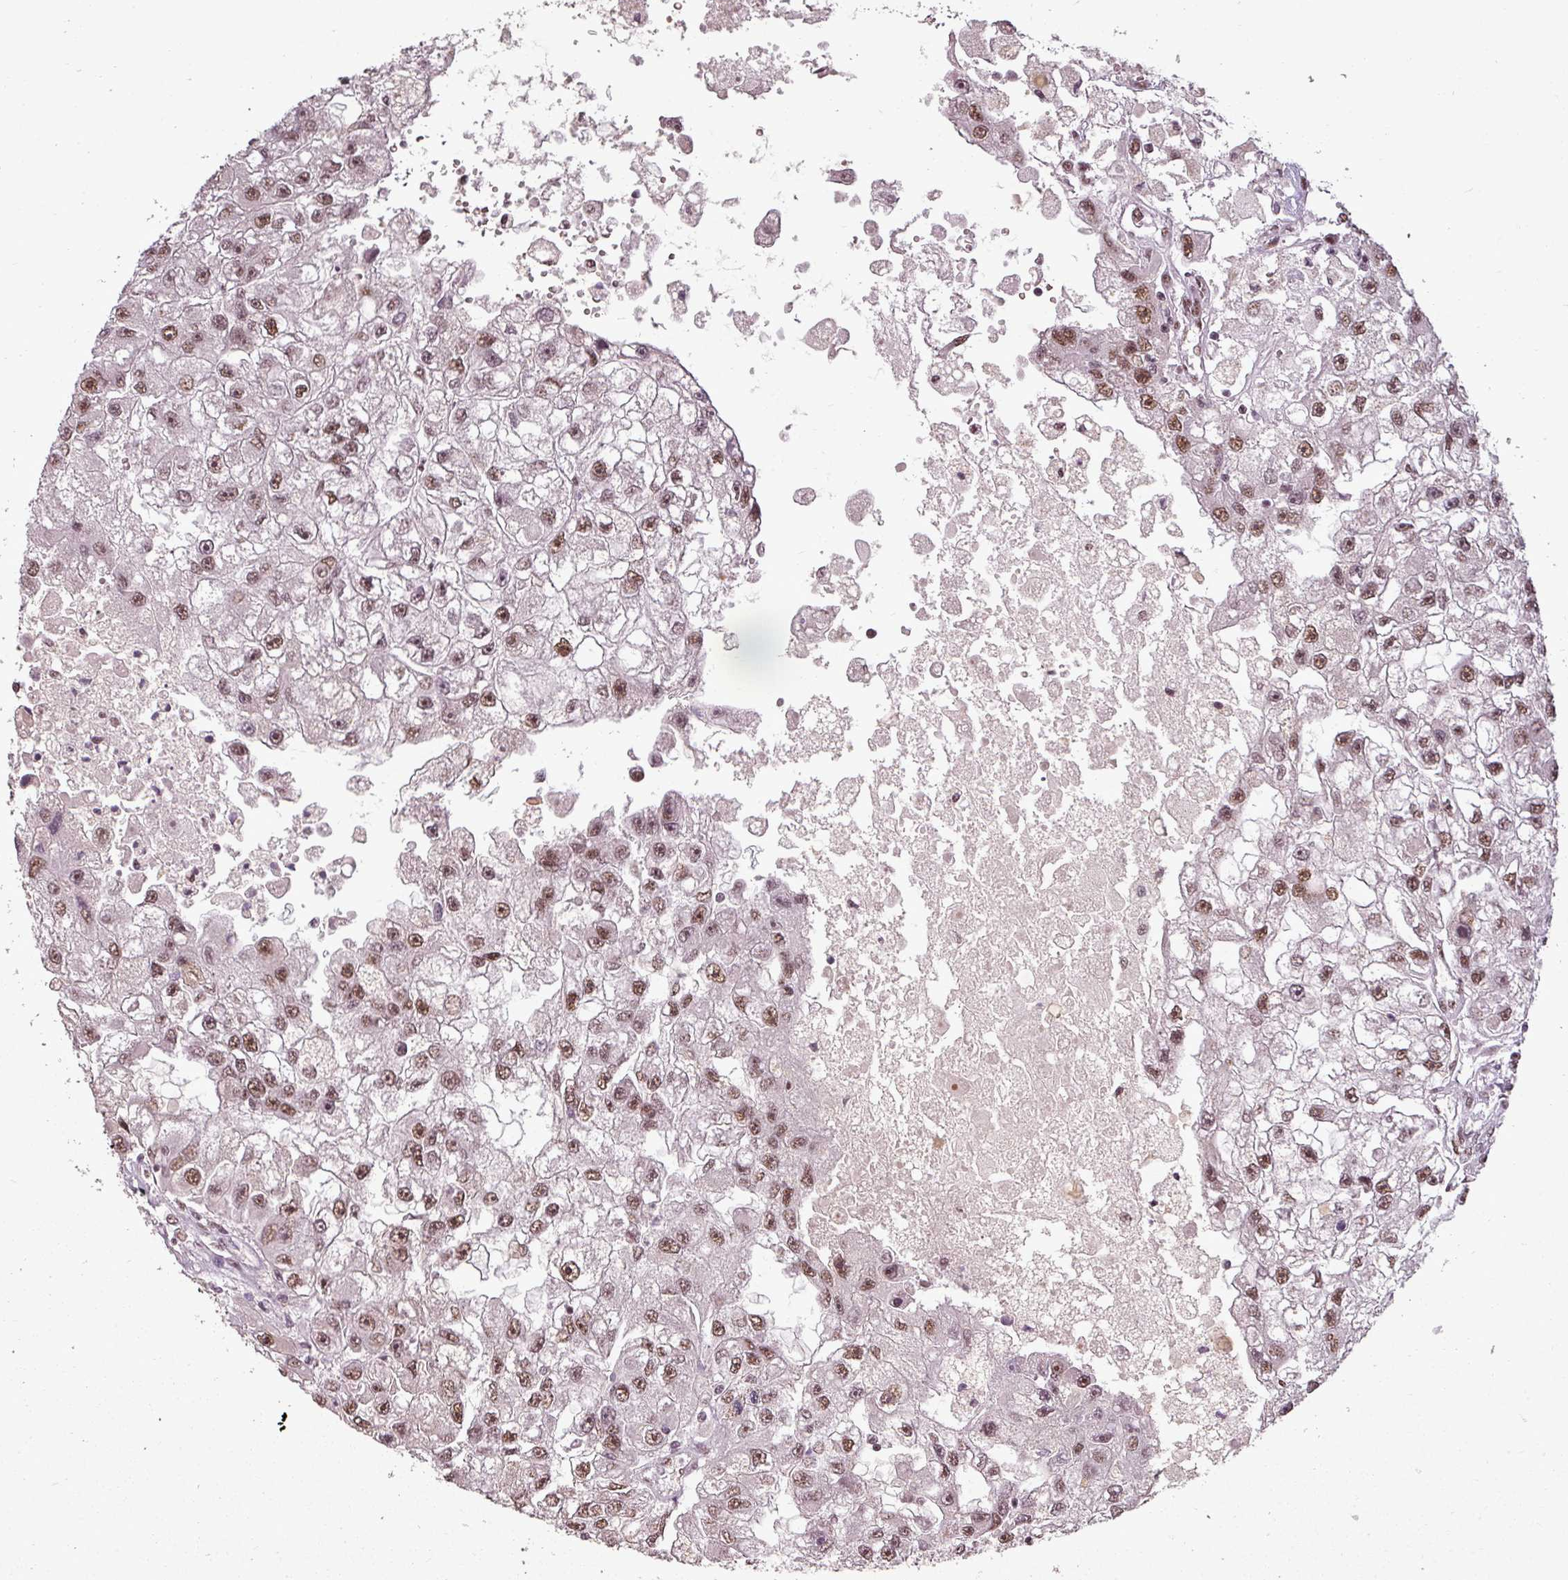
{"staining": {"intensity": "moderate", "quantity": ">75%", "location": "nuclear"}, "tissue": "renal cancer", "cell_type": "Tumor cells", "image_type": "cancer", "snomed": [{"axis": "morphology", "description": "Adenocarcinoma, NOS"}, {"axis": "topography", "description": "Kidney"}], "caption": "Protein analysis of renal cancer tissue shows moderate nuclear staining in approximately >75% of tumor cells.", "gene": "BCAS3", "patient": {"sex": "male", "age": 63}}